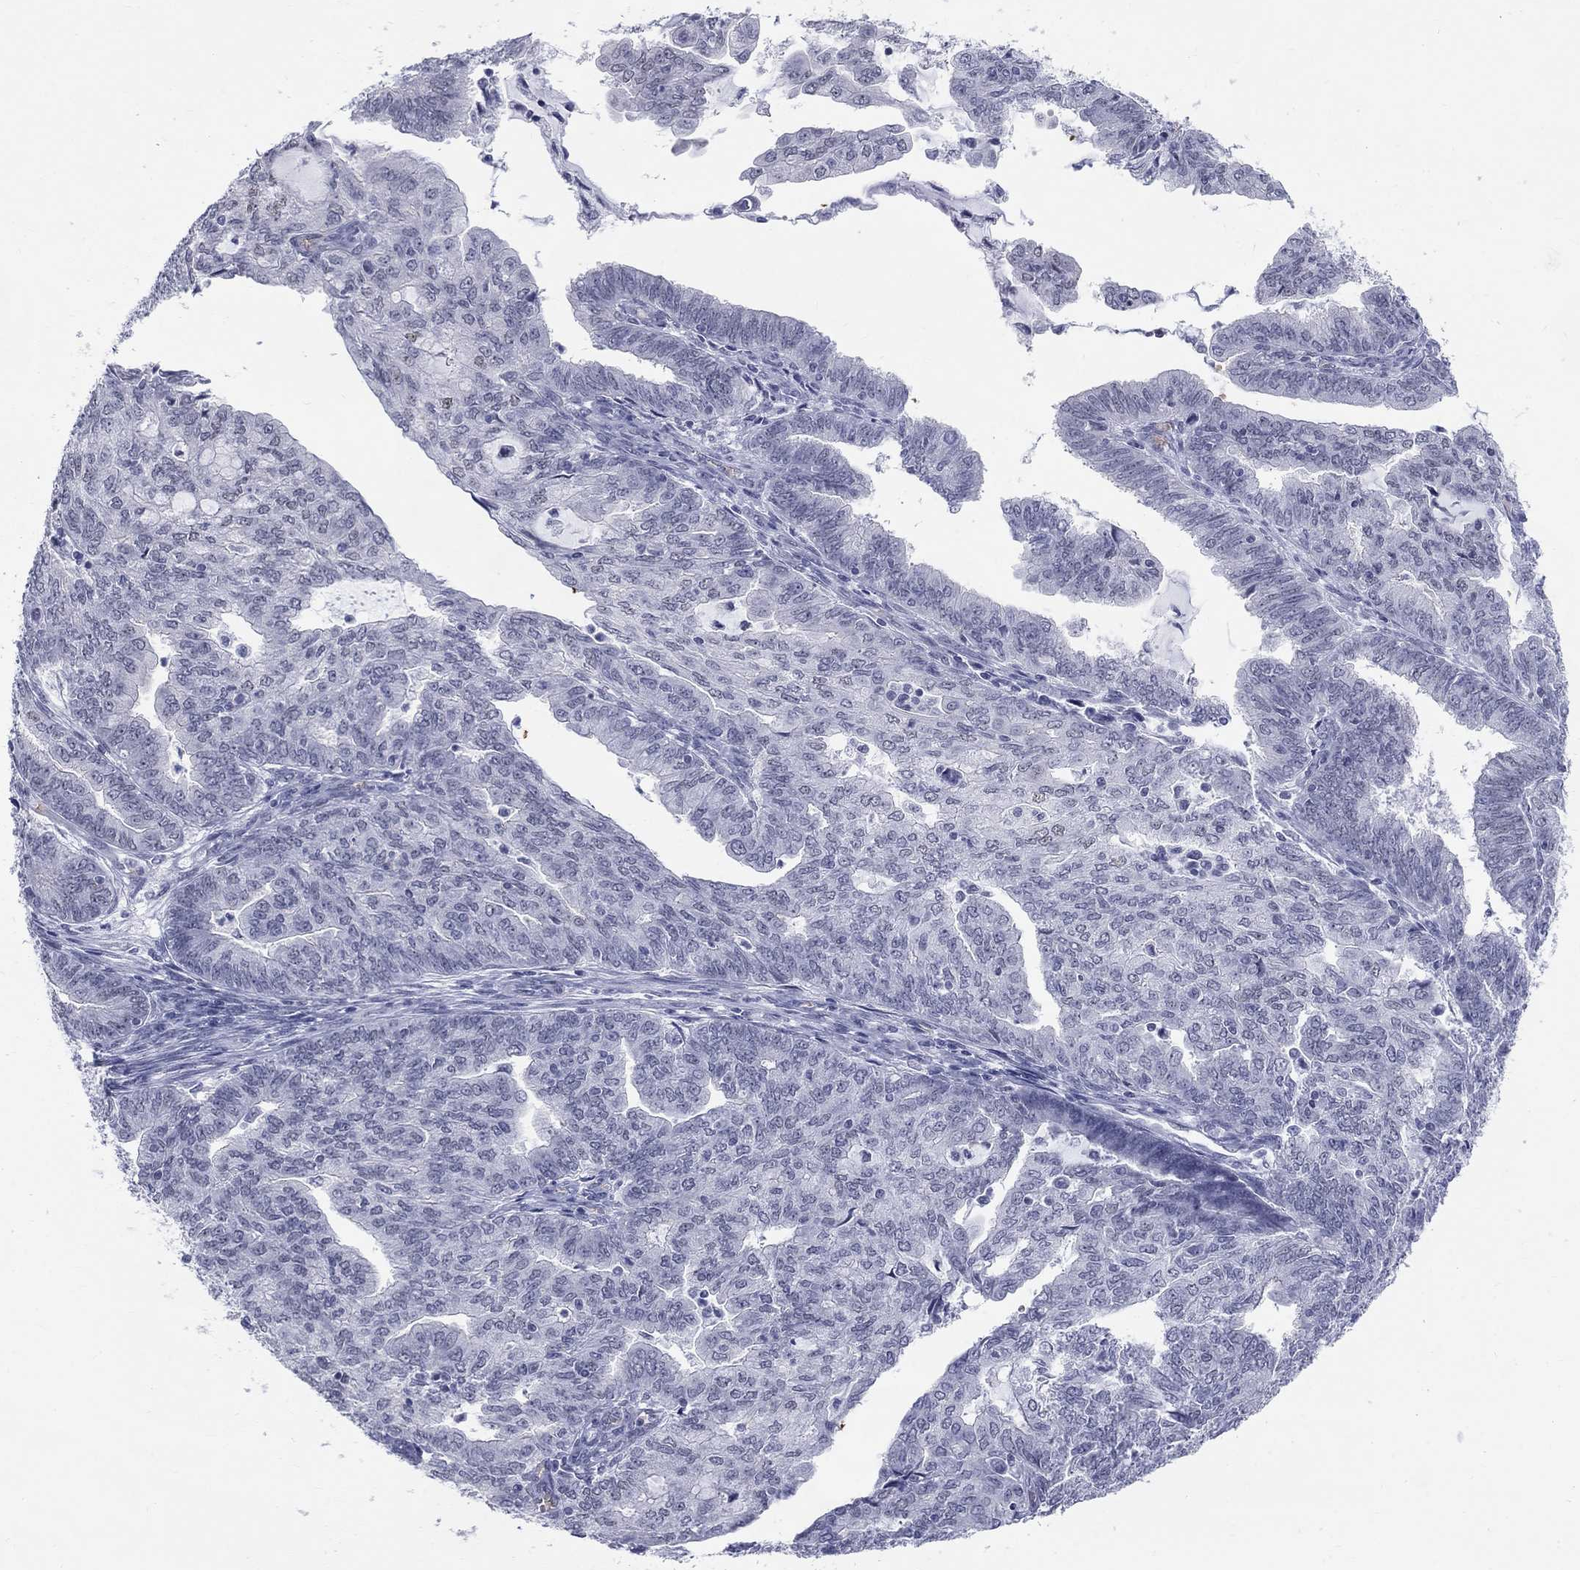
{"staining": {"intensity": "negative", "quantity": "none", "location": "none"}, "tissue": "endometrial cancer", "cell_type": "Tumor cells", "image_type": "cancer", "snomed": [{"axis": "morphology", "description": "Adenocarcinoma, NOS"}, {"axis": "topography", "description": "Endometrium"}], "caption": "IHC image of neoplastic tissue: human adenocarcinoma (endometrial) stained with DAB reveals no significant protein staining in tumor cells.", "gene": "DMTN", "patient": {"sex": "female", "age": 82}}